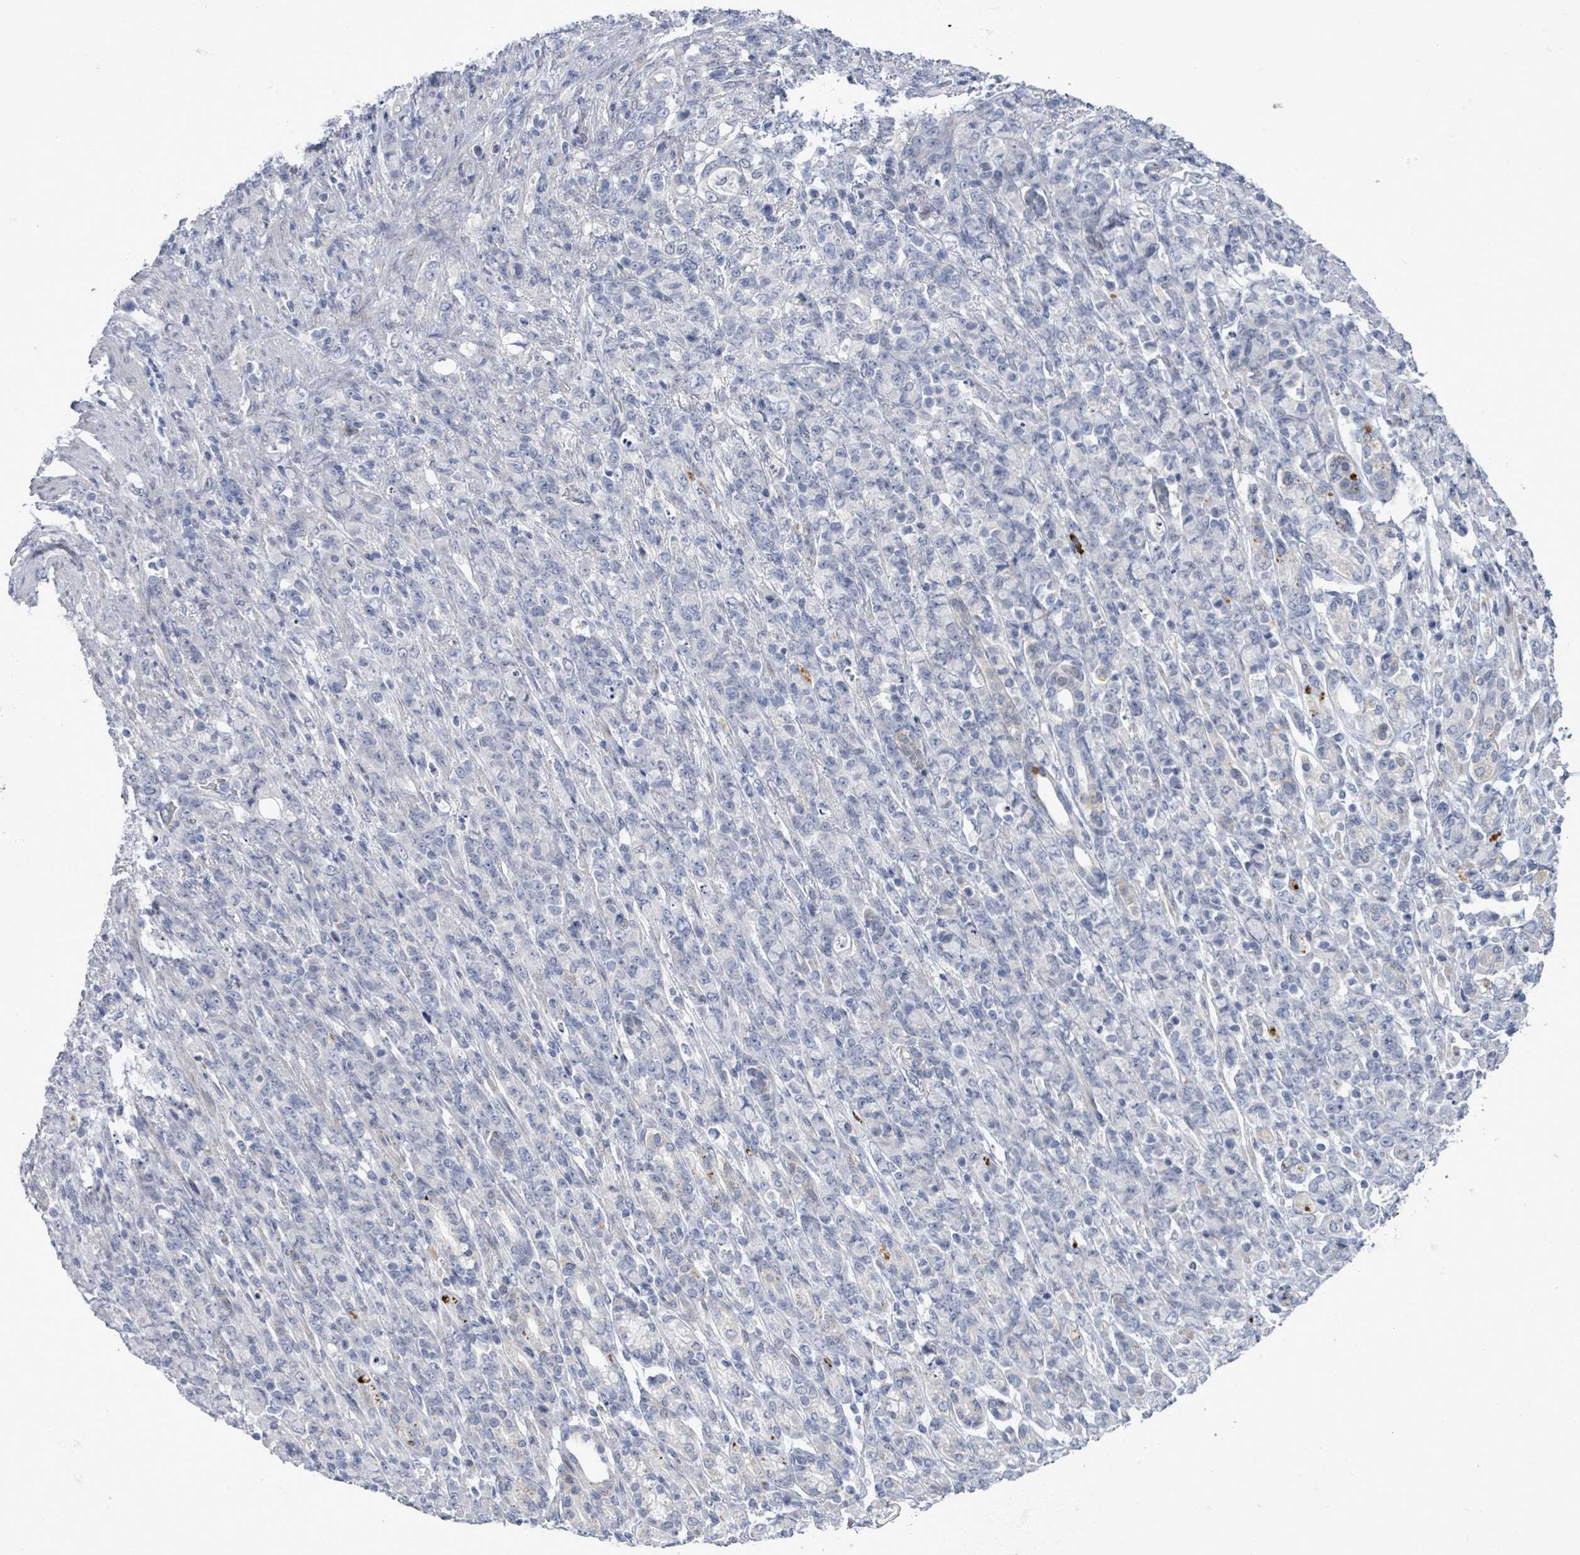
{"staining": {"intensity": "negative", "quantity": "none", "location": "none"}, "tissue": "stomach cancer", "cell_type": "Tumor cells", "image_type": "cancer", "snomed": [{"axis": "morphology", "description": "Adenocarcinoma, NOS"}, {"axis": "topography", "description": "Stomach"}], "caption": "DAB immunohistochemical staining of human stomach cancer (adenocarcinoma) shows no significant staining in tumor cells.", "gene": "CT45A5", "patient": {"sex": "female", "age": 79}}